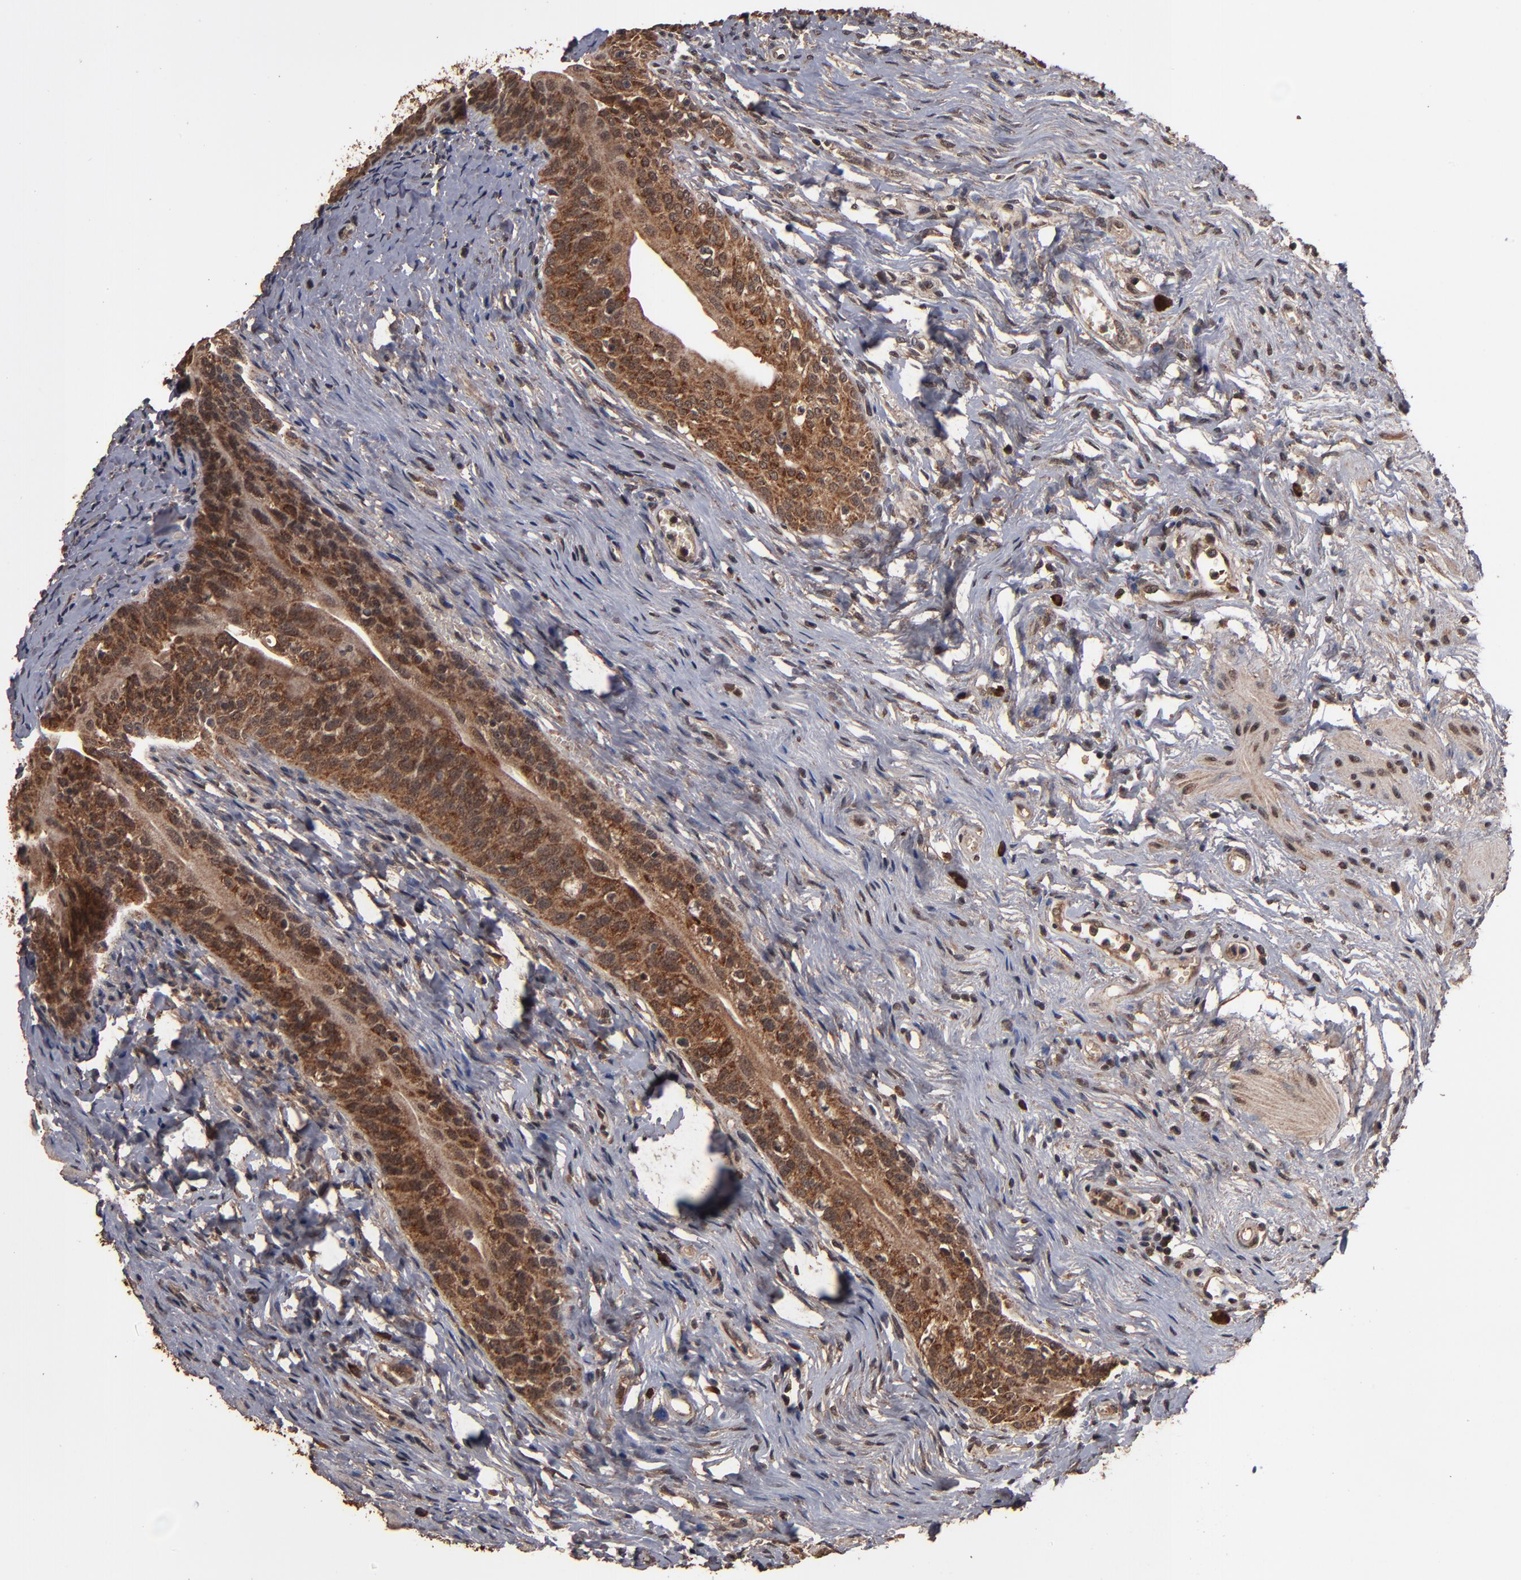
{"staining": {"intensity": "strong", "quantity": ">75%", "location": "cytoplasmic/membranous,nuclear"}, "tissue": "urinary bladder", "cell_type": "Urothelial cells", "image_type": "normal", "snomed": [{"axis": "morphology", "description": "Normal tissue, NOS"}, {"axis": "topography", "description": "Urinary bladder"}], "caption": "Immunohistochemistry (IHC) photomicrograph of unremarkable urinary bladder: urinary bladder stained using immunohistochemistry exhibits high levels of strong protein expression localized specifically in the cytoplasmic/membranous,nuclear of urothelial cells, appearing as a cytoplasmic/membranous,nuclear brown color.", "gene": "NXF2B", "patient": {"sex": "female", "age": 55}}